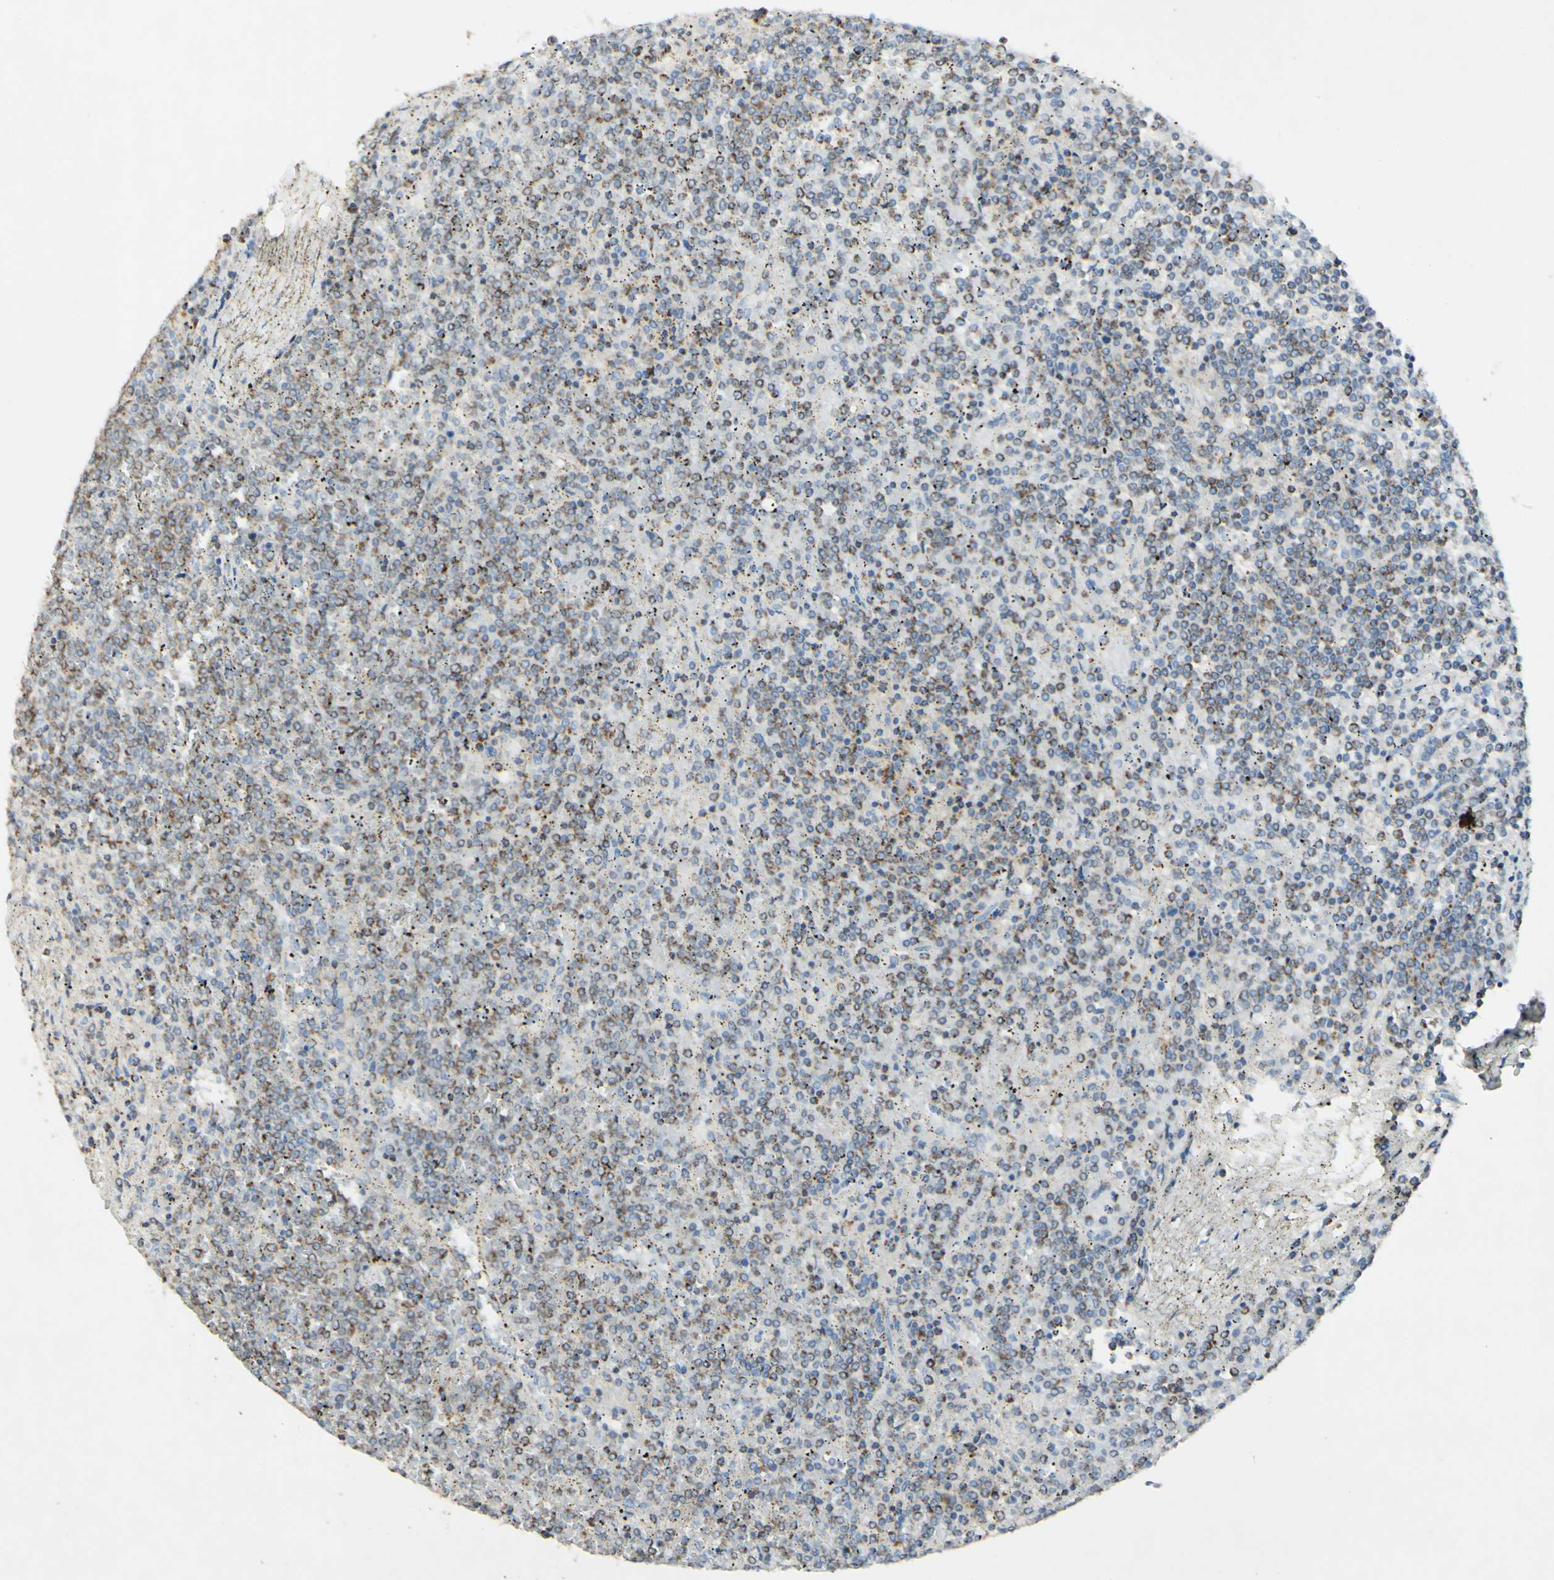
{"staining": {"intensity": "weak", "quantity": "25%-75%", "location": "cytoplasmic/membranous"}, "tissue": "lymphoma", "cell_type": "Tumor cells", "image_type": "cancer", "snomed": [{"axis": "morphology", "description": "Malignant lymphoma, non-Hodgkin's type, Low grade"}, {"axis": "topography", "description": "Spleen"}], "caption": "A brown stain shows weak cytoplasmic/membranous positivity of a protein in lymphoma tumor cells. The staining is performed using DAB (3,3'-diaminobenzidine) brown chromogen to label protein expression. The nuclei are counter-stained blue using hematoxylin.", "gene": "OXCT1", "patient": {"sex": "female", "age": 19}}